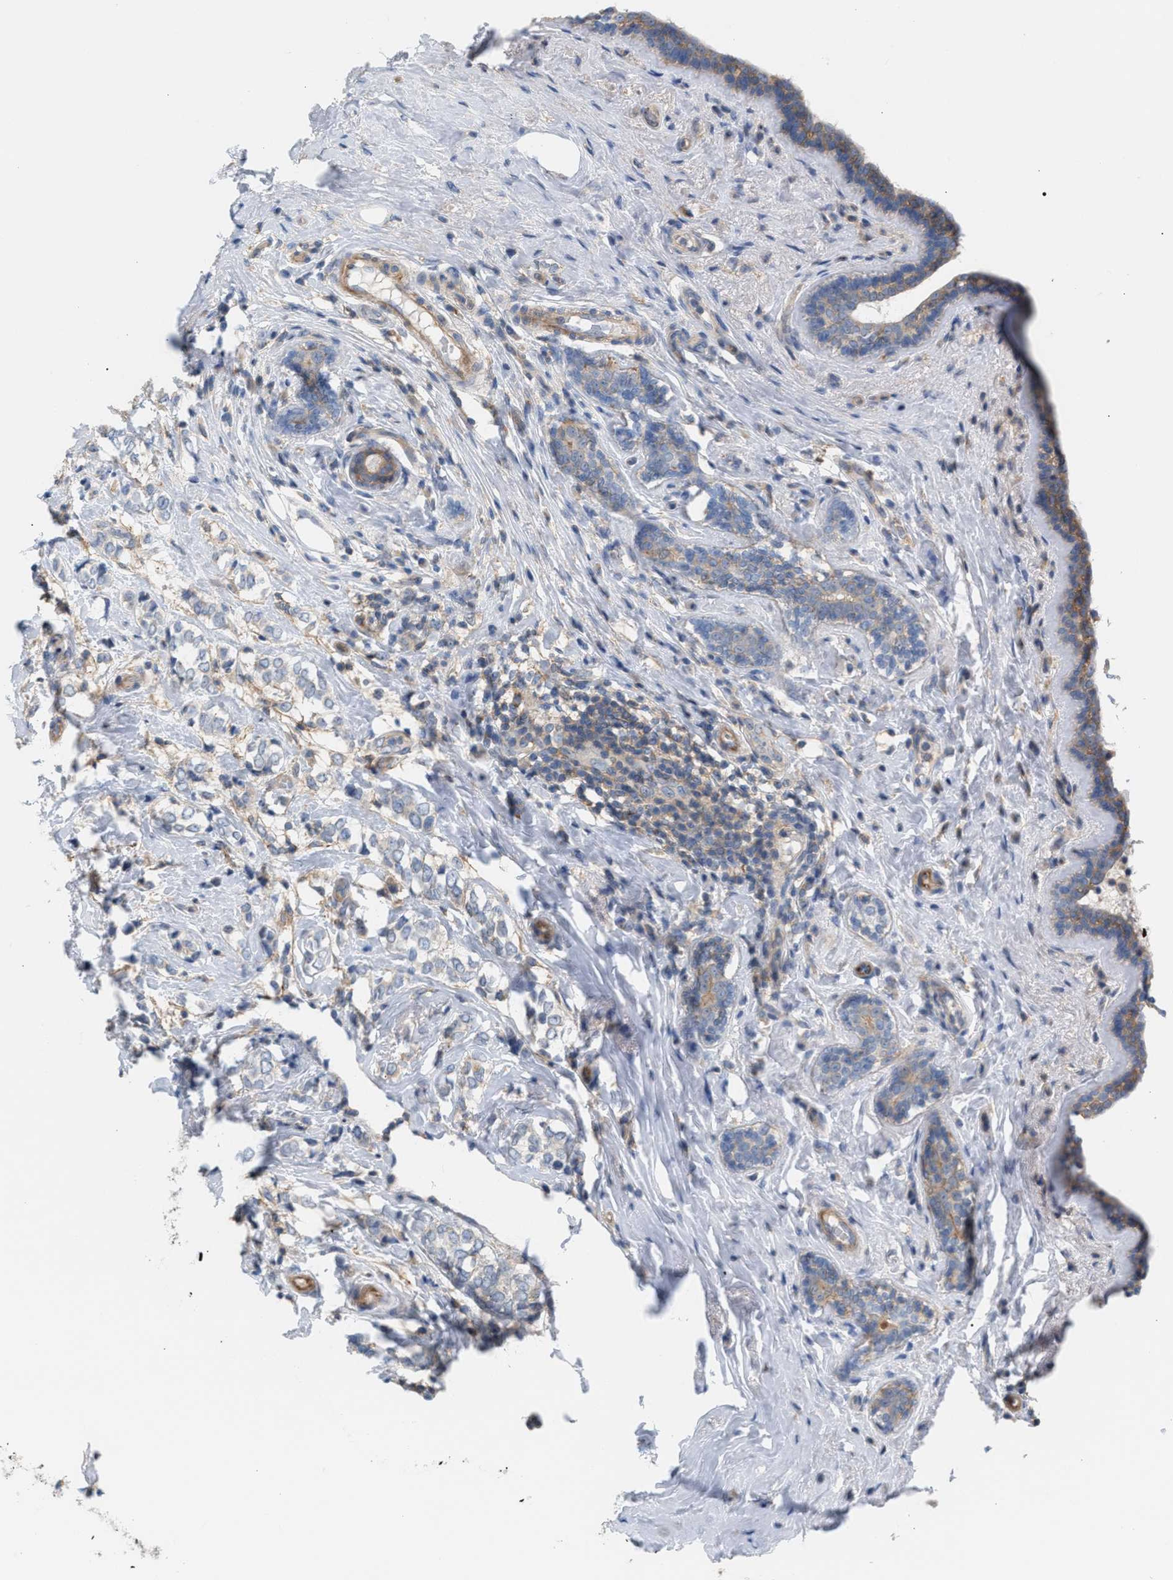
{"staining": {"intensity": "negative", "quantity": "none", "location": "none"}, "tissue": "breast cancer", "cell_type": "Tumor cells", "image_type": "cancer", "snomed": [{"axis": "morphology", "description": "Normal tissue, NOS"}, {"axis": "morphology", "description": "Lobular carcinoma"}, {"axis": "topography", "description": "Breast"}], "caption": "Image shows no protein staining in tumor cells of lobular carcinoma (breast) tissue.", "gene": "LRCH1", "patient": {"sex": "female", "age": 47}}